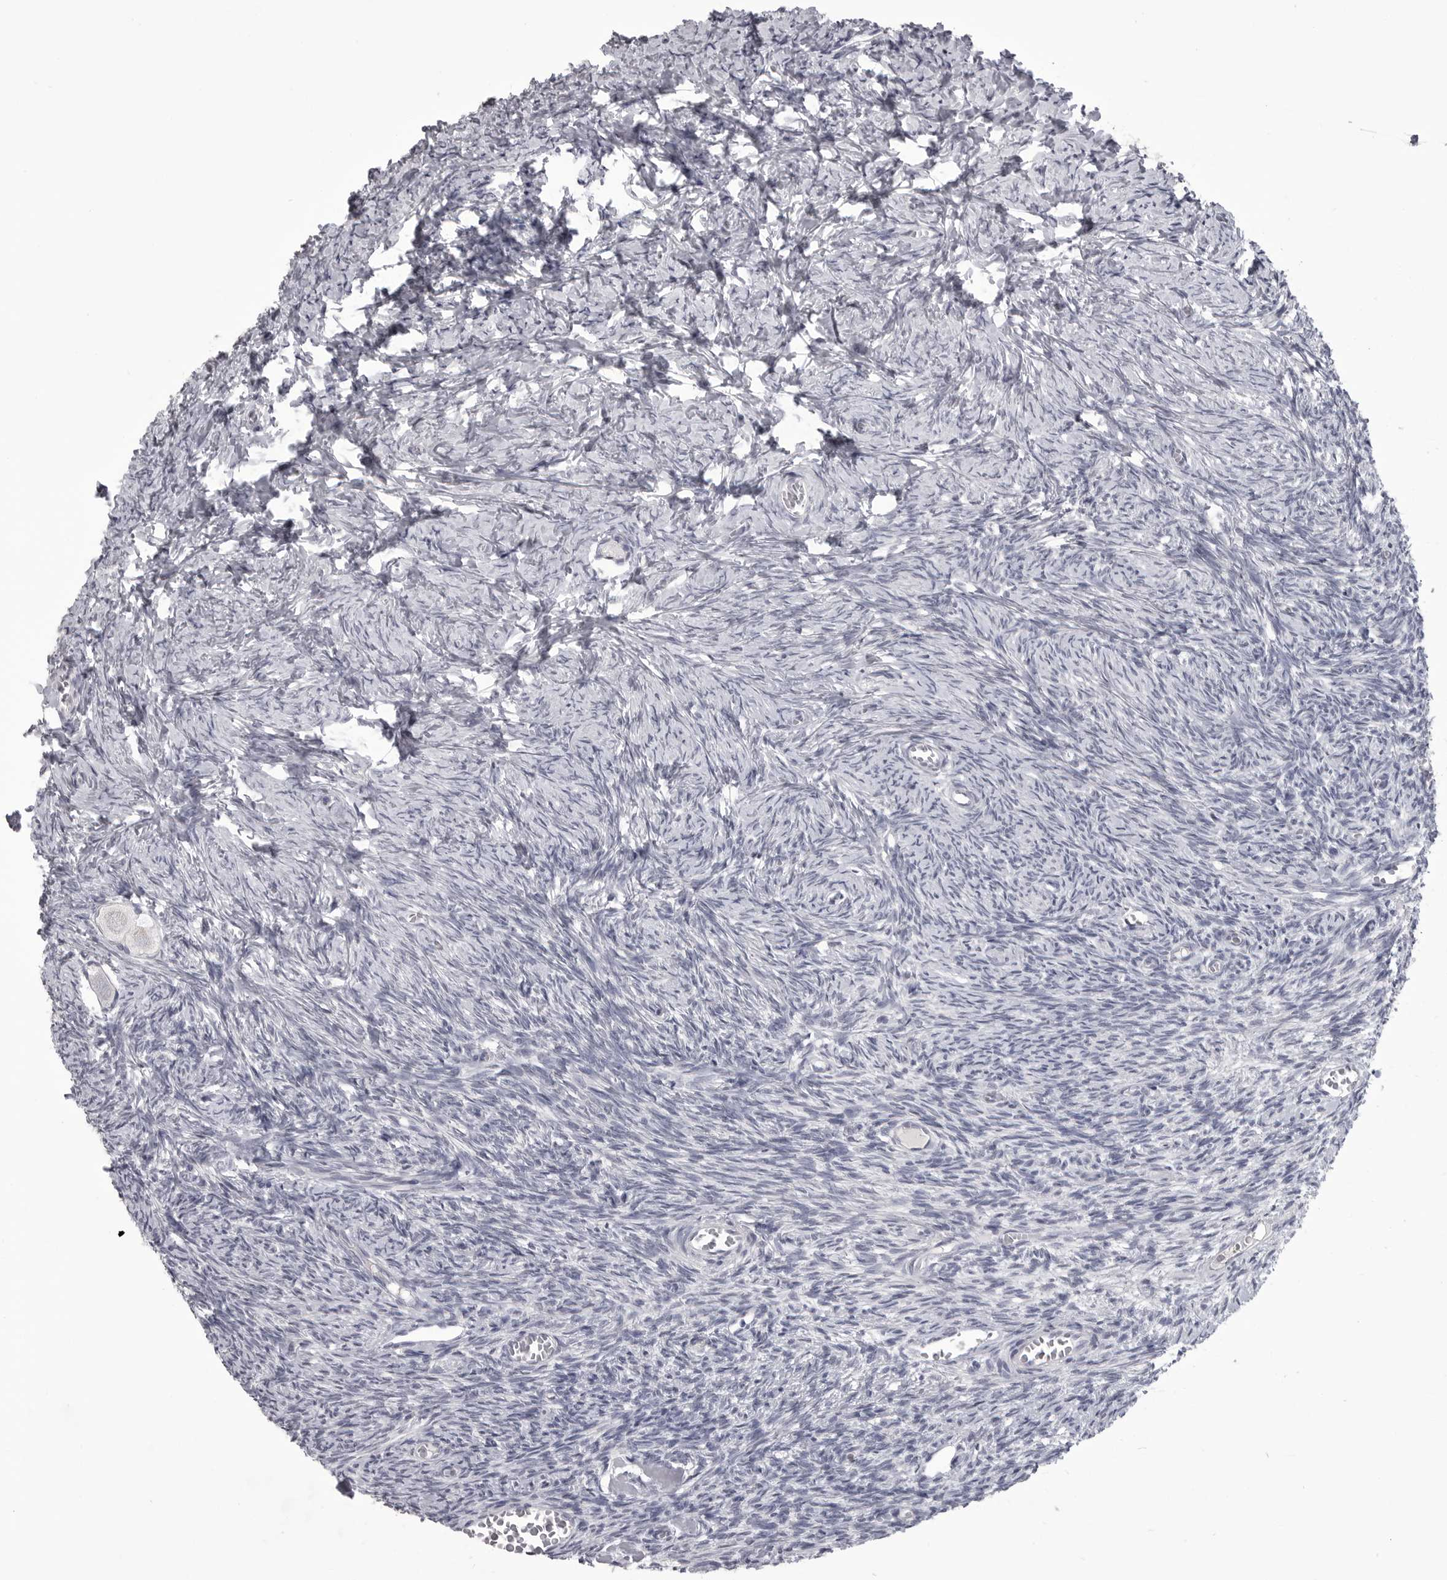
{"staining": {"intensity": "negative", "quantity": "none", "location": "none"}, "tissue": "ovary", "cell_type": "Ovarian stroma cells", "image_type": "normal", "snomed": [{"axis": "morphology", "description": "Normal tissue, NOS"}, {"axis": "topography", "description": "Ovary"}], "caption": "Ovarian stroma cells are negative for brown protein staining in unremarkable ovary. (IHC, brightfield microscopy, high magnification).", "gene": "TIMP1", "patient": {"sex": "female", "age": 27}}